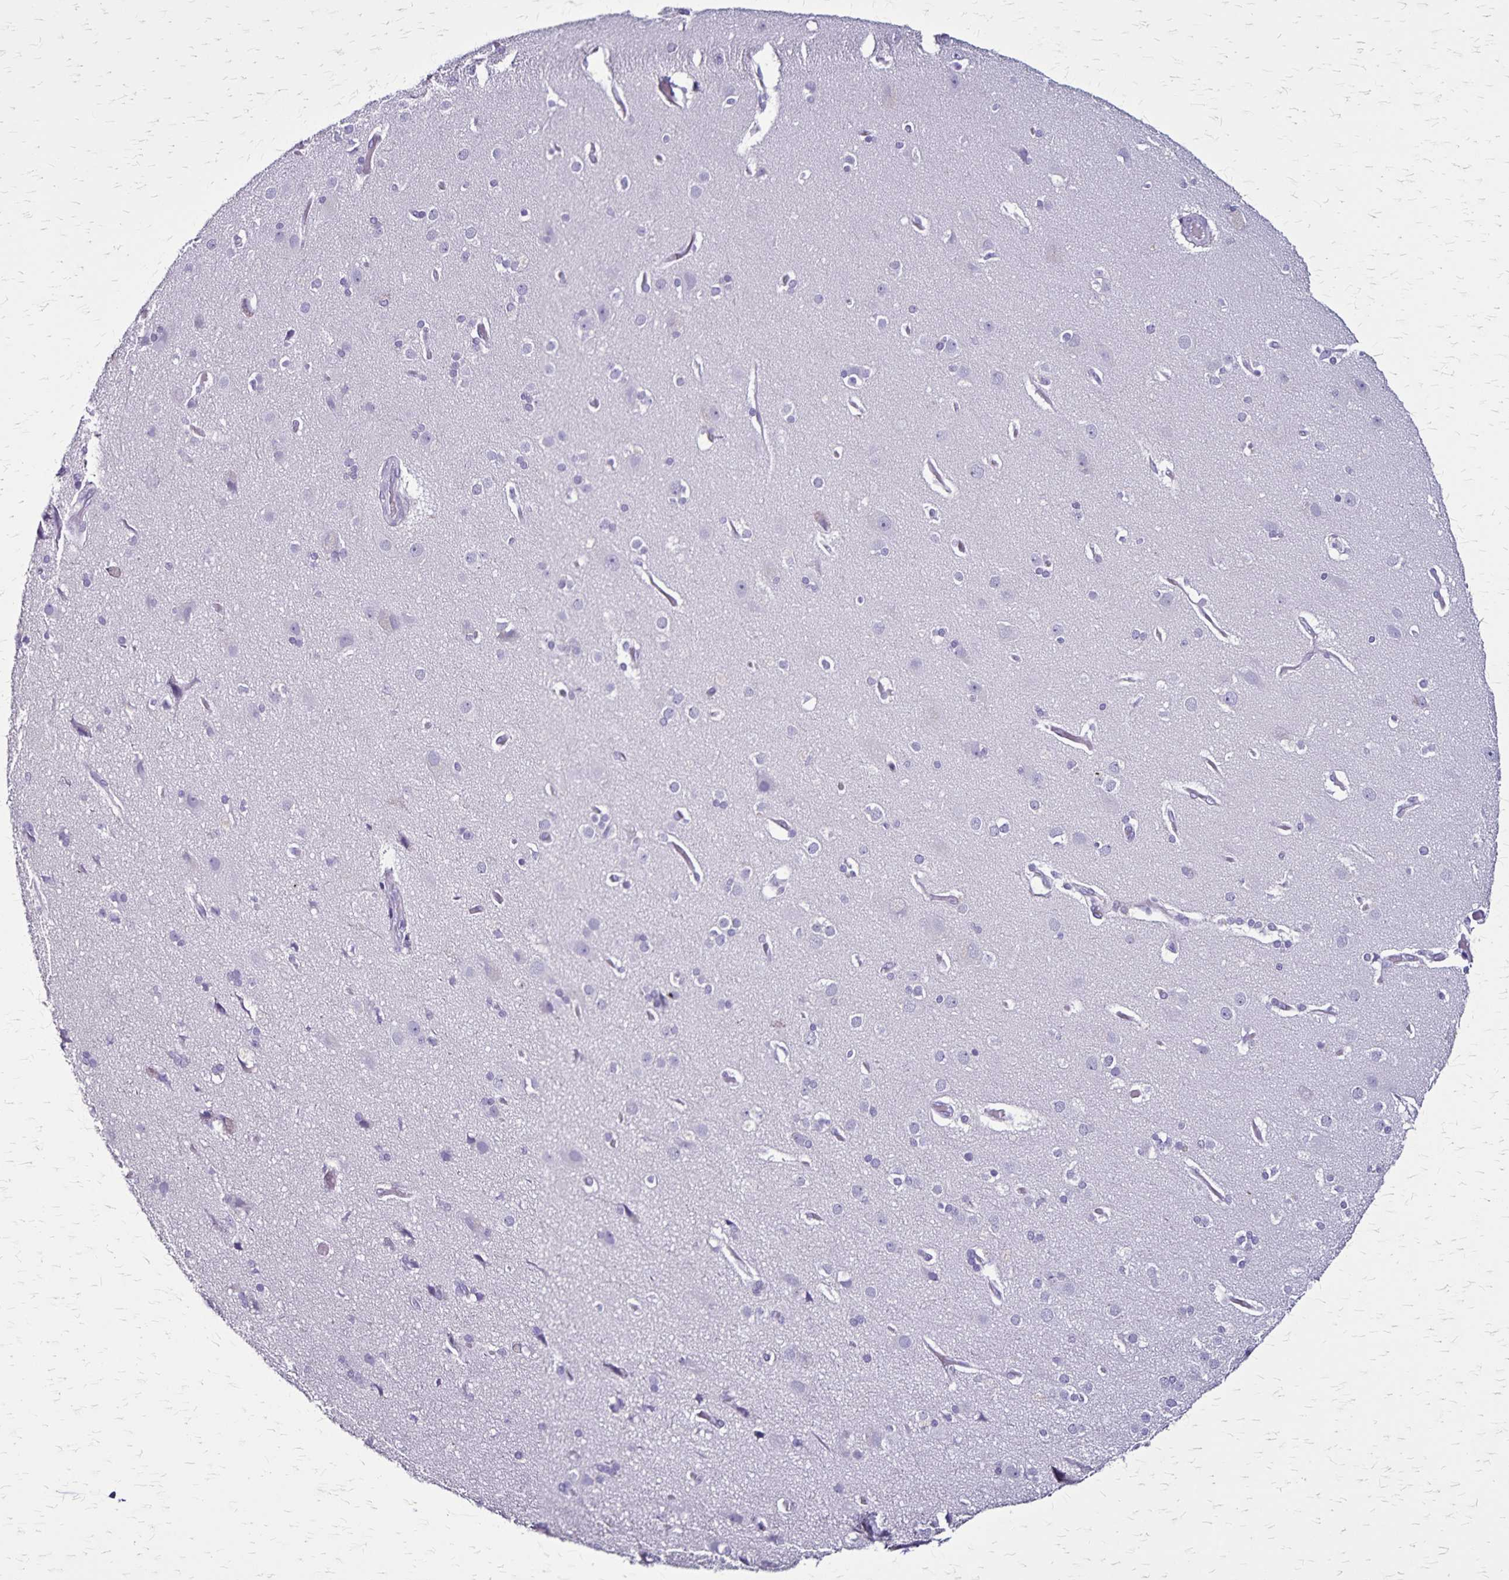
{"staining": {"intensity": "negative", "quantity": "none", "location": "none"}, "tissue": "cerebral cortex", "cell_type": "Endothelial cells", "image_type": "normal", "snomed": [{"axis": "morphology", "description": "Normal tissue, NOS"}, {"axis": "morphology", "description": "Glioma, malignant, High grade"}, {"axis": "topography", "description": "Cerebral cortex"}], "caption": "High magnification brightfield microscopy of normal cerebral cortex stained with DAB (brown) and counterstained with hematoxylin (blue): endothelial cells show no significant expression. (Brightfield microscopy of DAB (3,3'-diaminobenzidine) IHC at high magnification).", "gene": "KRT2", "patient": {"sex": "male", "age": 71}}